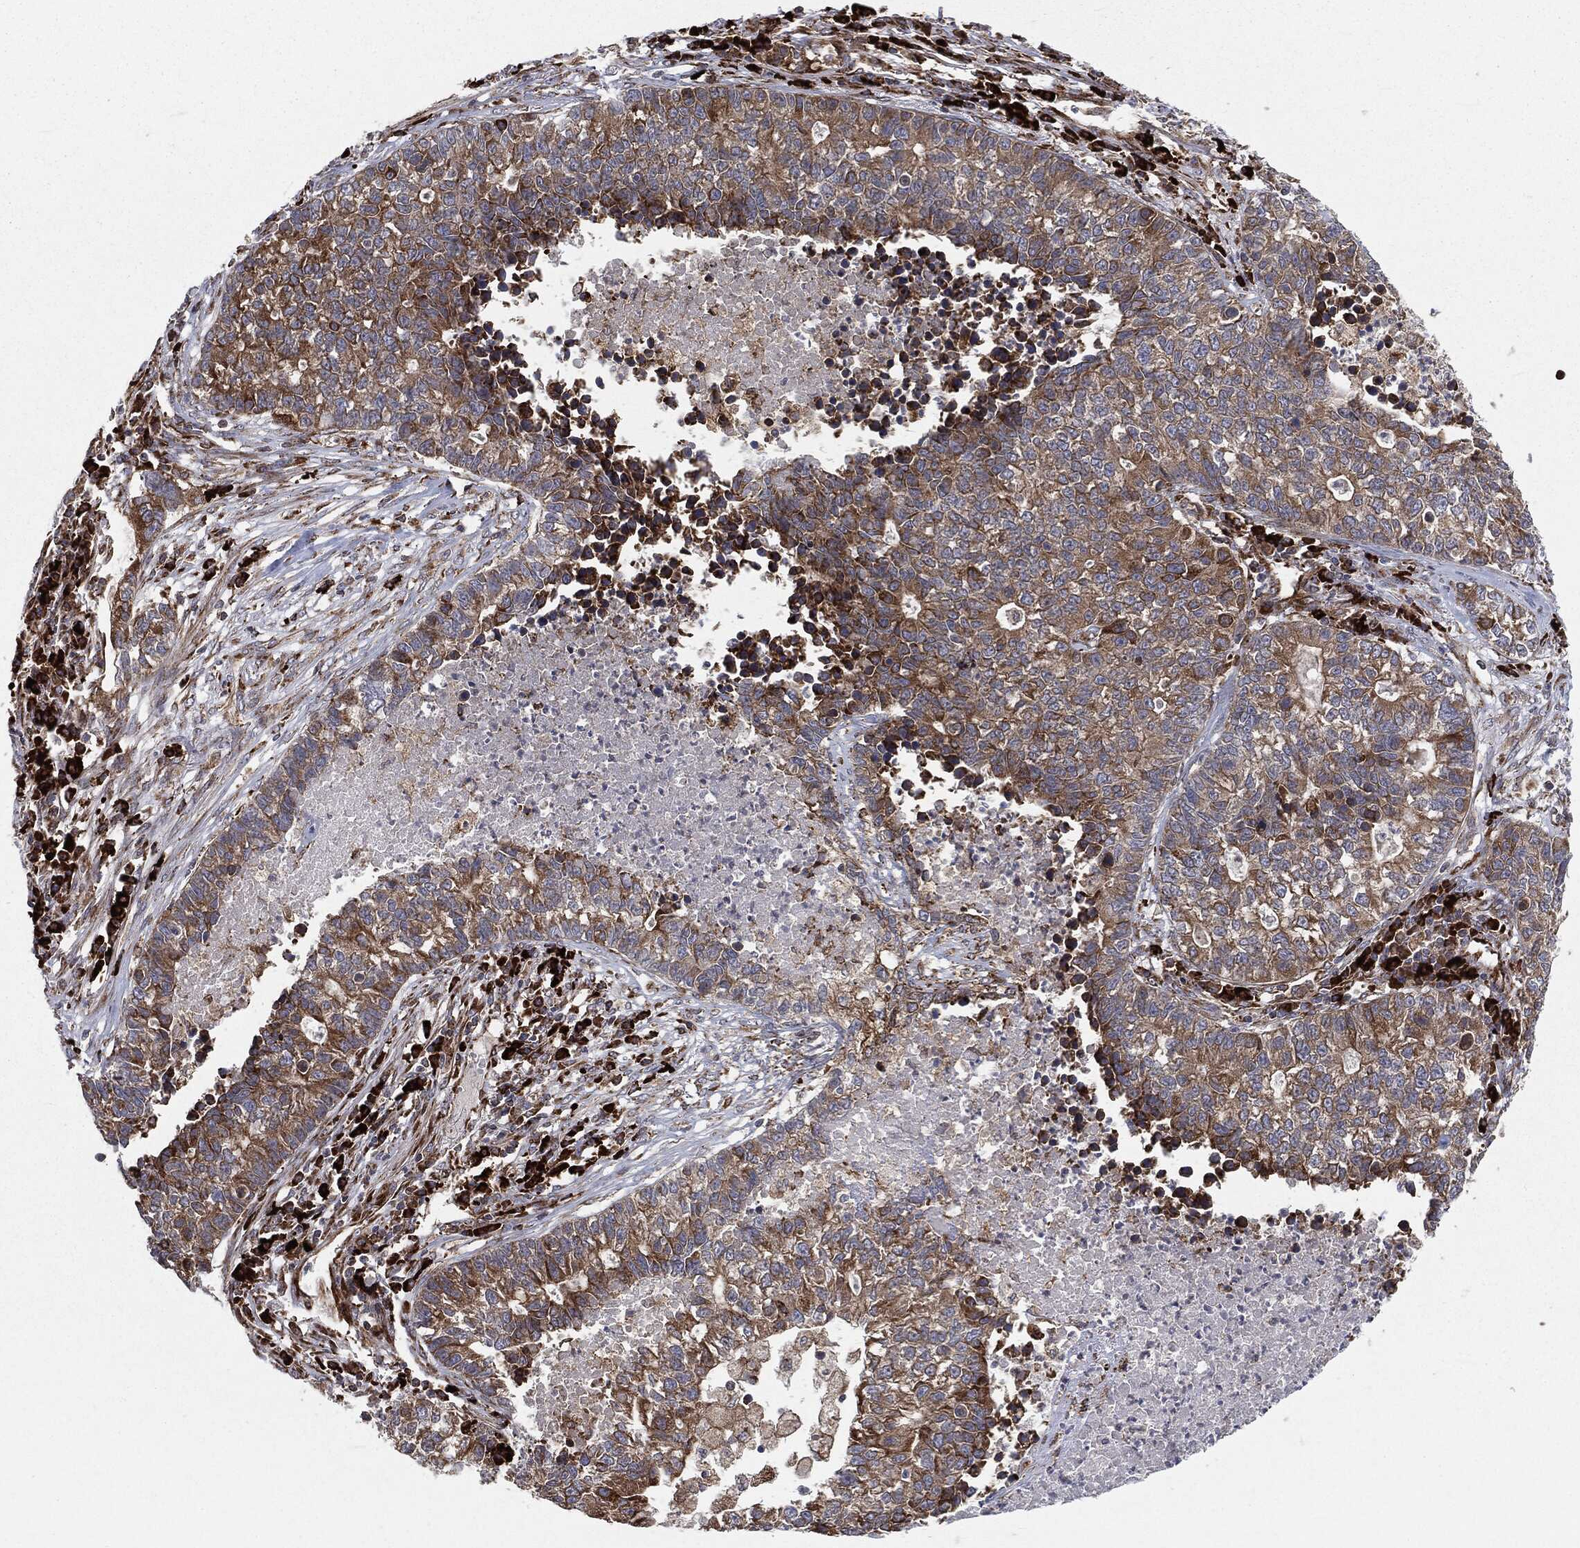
{"staining": {"intensity": "moderate", "quantity": ">75%", "location": "cytoplasmic/membranous"}, "tissue": "lung cancer", "cell_type": "Tumor cells", "image_type": "cancer", "snomed": [{"axis": "morphology", "description": "Adenocarcinoma, NOS"}, {"axis": "topography", "description": "Lung"}], "caption": "An image showing moderate cytoplasmic/membranous staining in approximately >75% of tumor cells in lung cancer (adenocarcinoma), as visualized by brown immunohistochemical staining.", "gene": "CYLD", "patient": {"sex": "male", "age": 57}}